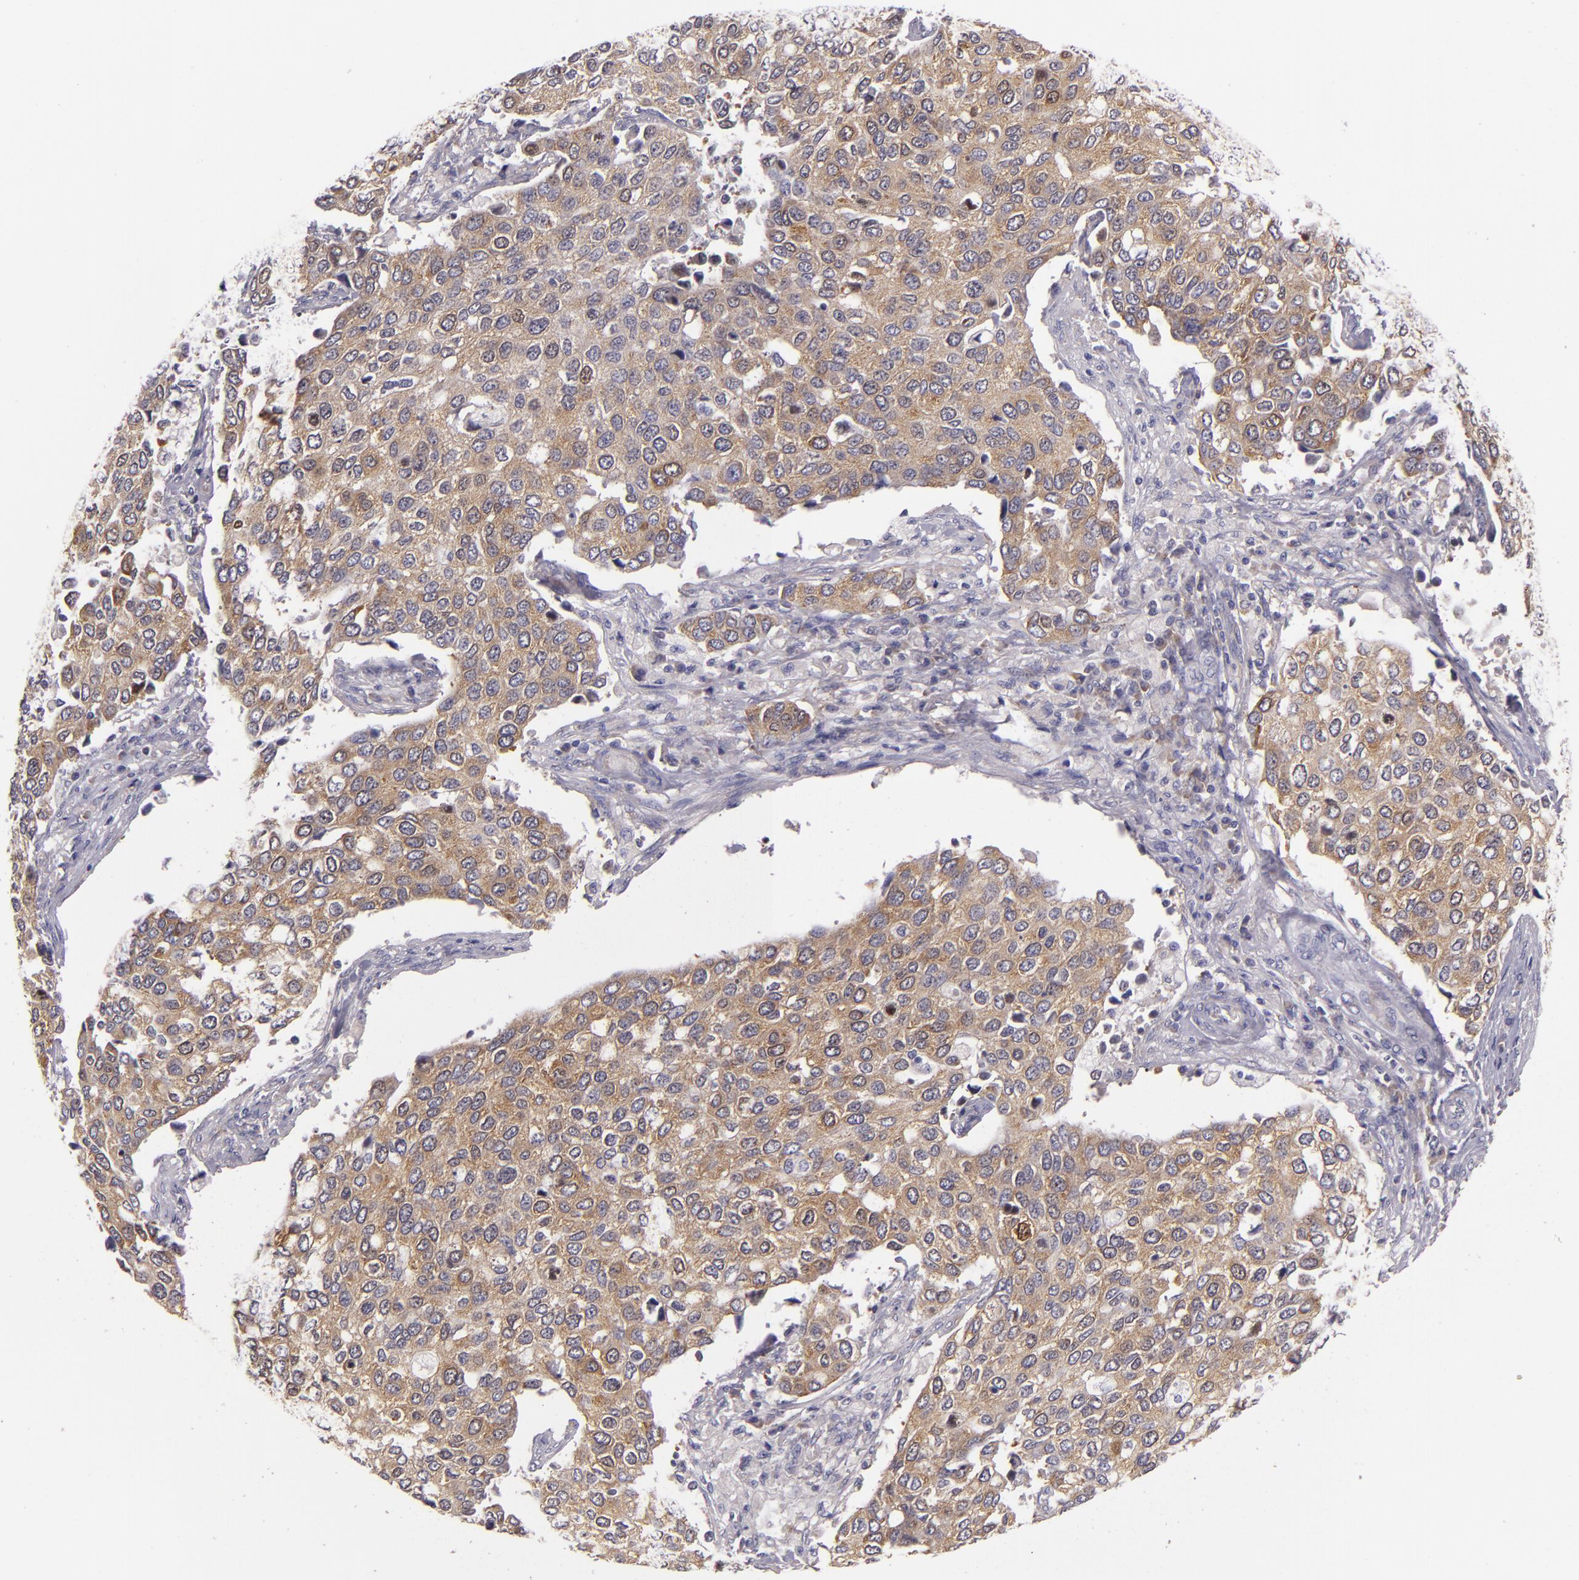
{"staining": {"intensity": "moderate", "quantity": ">75%", "location": "cytoplasmic/membranous"}, "tissue": "cervical cancer", "cell_type": "Tumor cells", "image_type": "cancer", "snomed": [{"axis": "morphology", "description": "Squamous cell carcinoma, NOS"}, {"axis": "topography", "description": "Cervix"}], "caption": "DAB immunohistochemical staining of human squamous cell carcinoma (cervical) displays moderate cytoplasmic/membranous protein positivity in about >75% of tumor cells. (DAB IHC, brown staining for protein, blue staining for nuclei).", "gene": "UPF3B", "patient": {"sex": "female", "age": 54}}